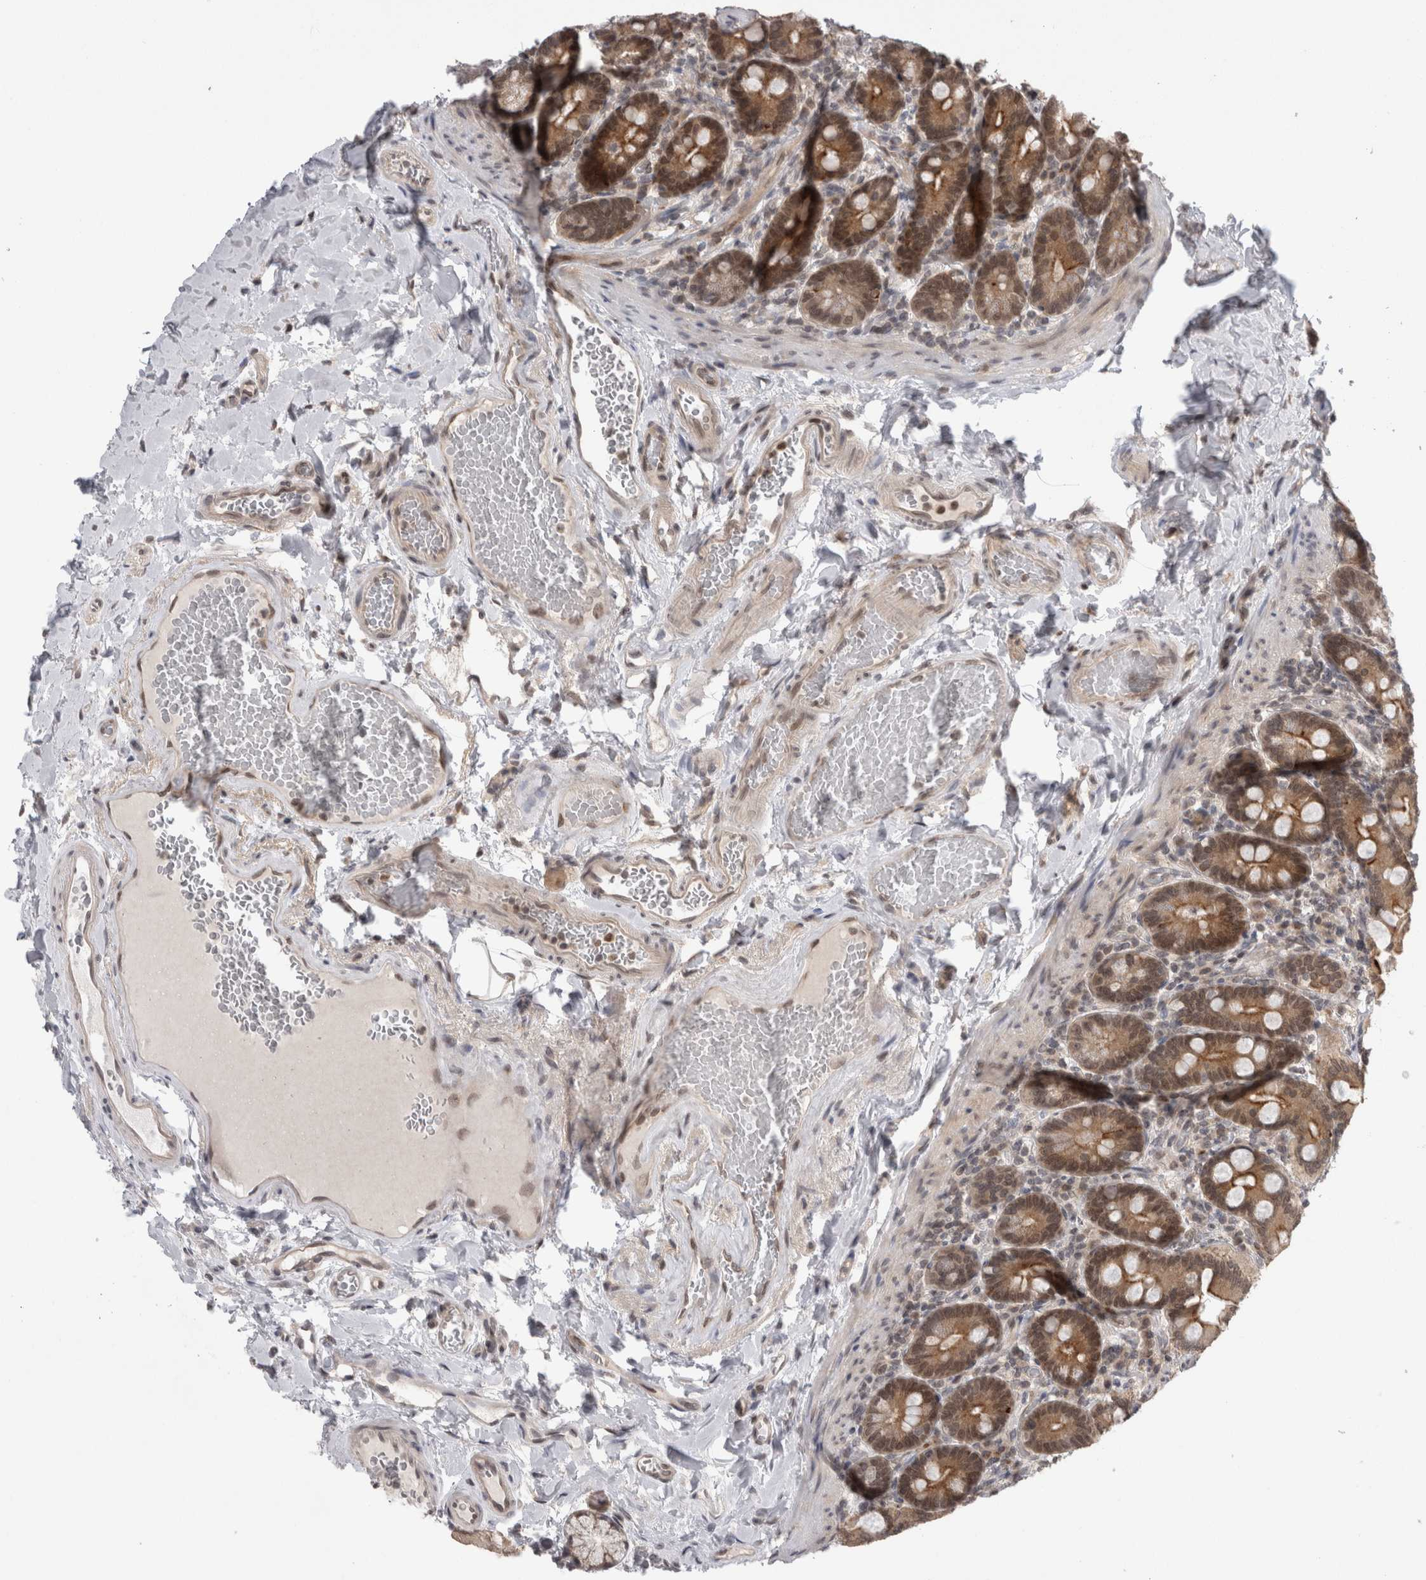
{"staining": {"intensity": "strong", "quantity": ">75%", "location": "cytoplasmic/membranous,nuclear"}, "tissue": "duodenum", "cell_type": "Glandular cells", "image_type": "normal", "snomed": [{"axis": "morphology", "description": "Normal tissue, NOS"}, {"axis": "topography", "description": "Duodenum"}], "caption": "IHC (DAB (3,3'-diaminobenzidine)) staining of benign human duodenum exhibits strong cytoplasmic/membranous,nuclear protein expression in about >75% of glandular cells.", "gene": "ZNF341", "patient": {"sex": "male", "age": 54}}